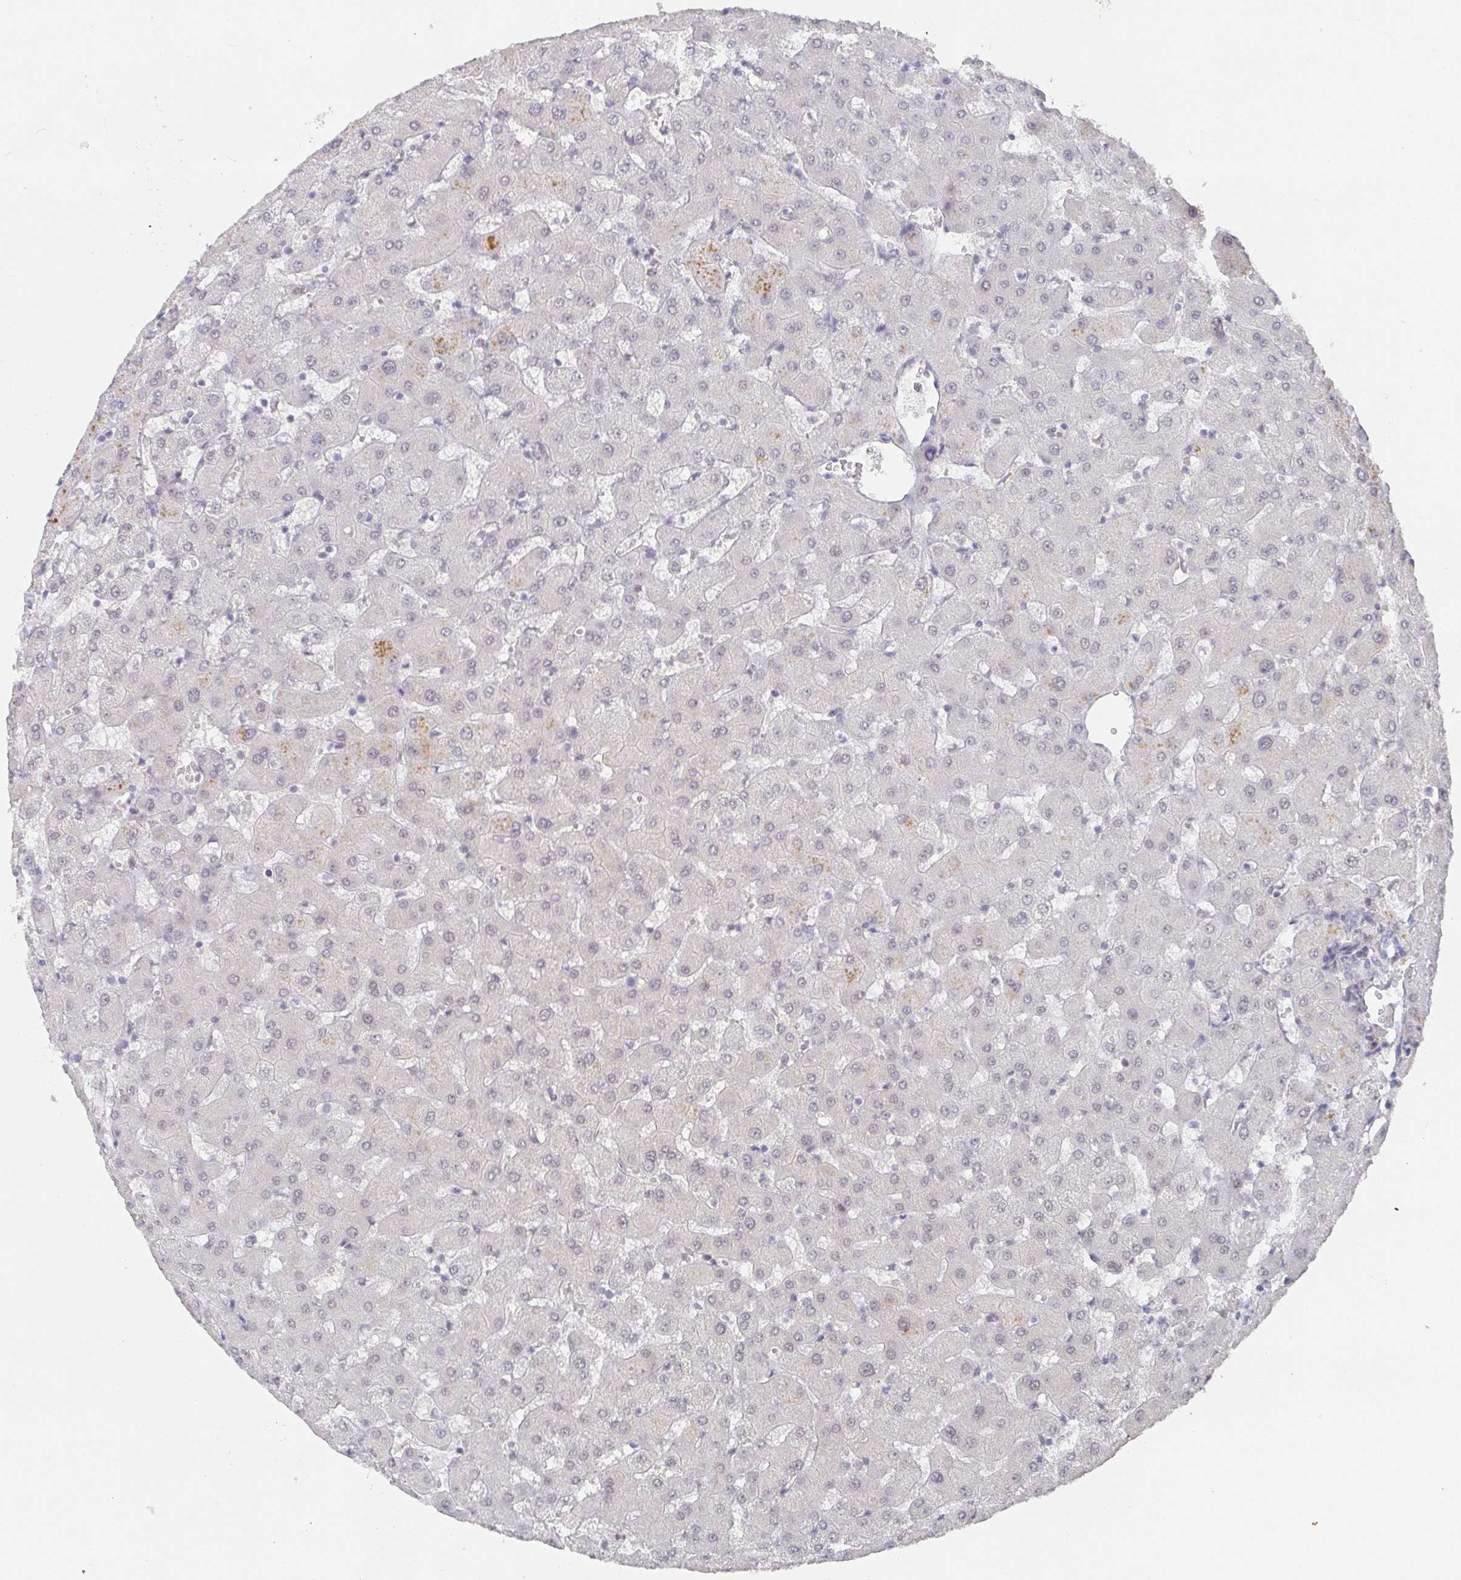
{"staining": {"intensity": "negative", "quantity": "none", "location": "none"}, "tissue": "liver", "cell_type": "Cholangiocytes", "image_type": "normal", "snomed": [{"axis": "morphology", "description": "Normal tissue, NOS"}, {"axis": "topography", "description": "Liver"}], "caption": "Immunohistochemistry (IHC) histopathology image of unremarkable liver: liver stained with DAB reveals no significant protein staining in cholangiocytes. (Brightfield microscopy of DAB (3,3'-diaminobenzidine) immunohistochemistry (IHC) at high magnification).", "gene": "RCOR1", "patient": {"sex": "female", "age": 63}}